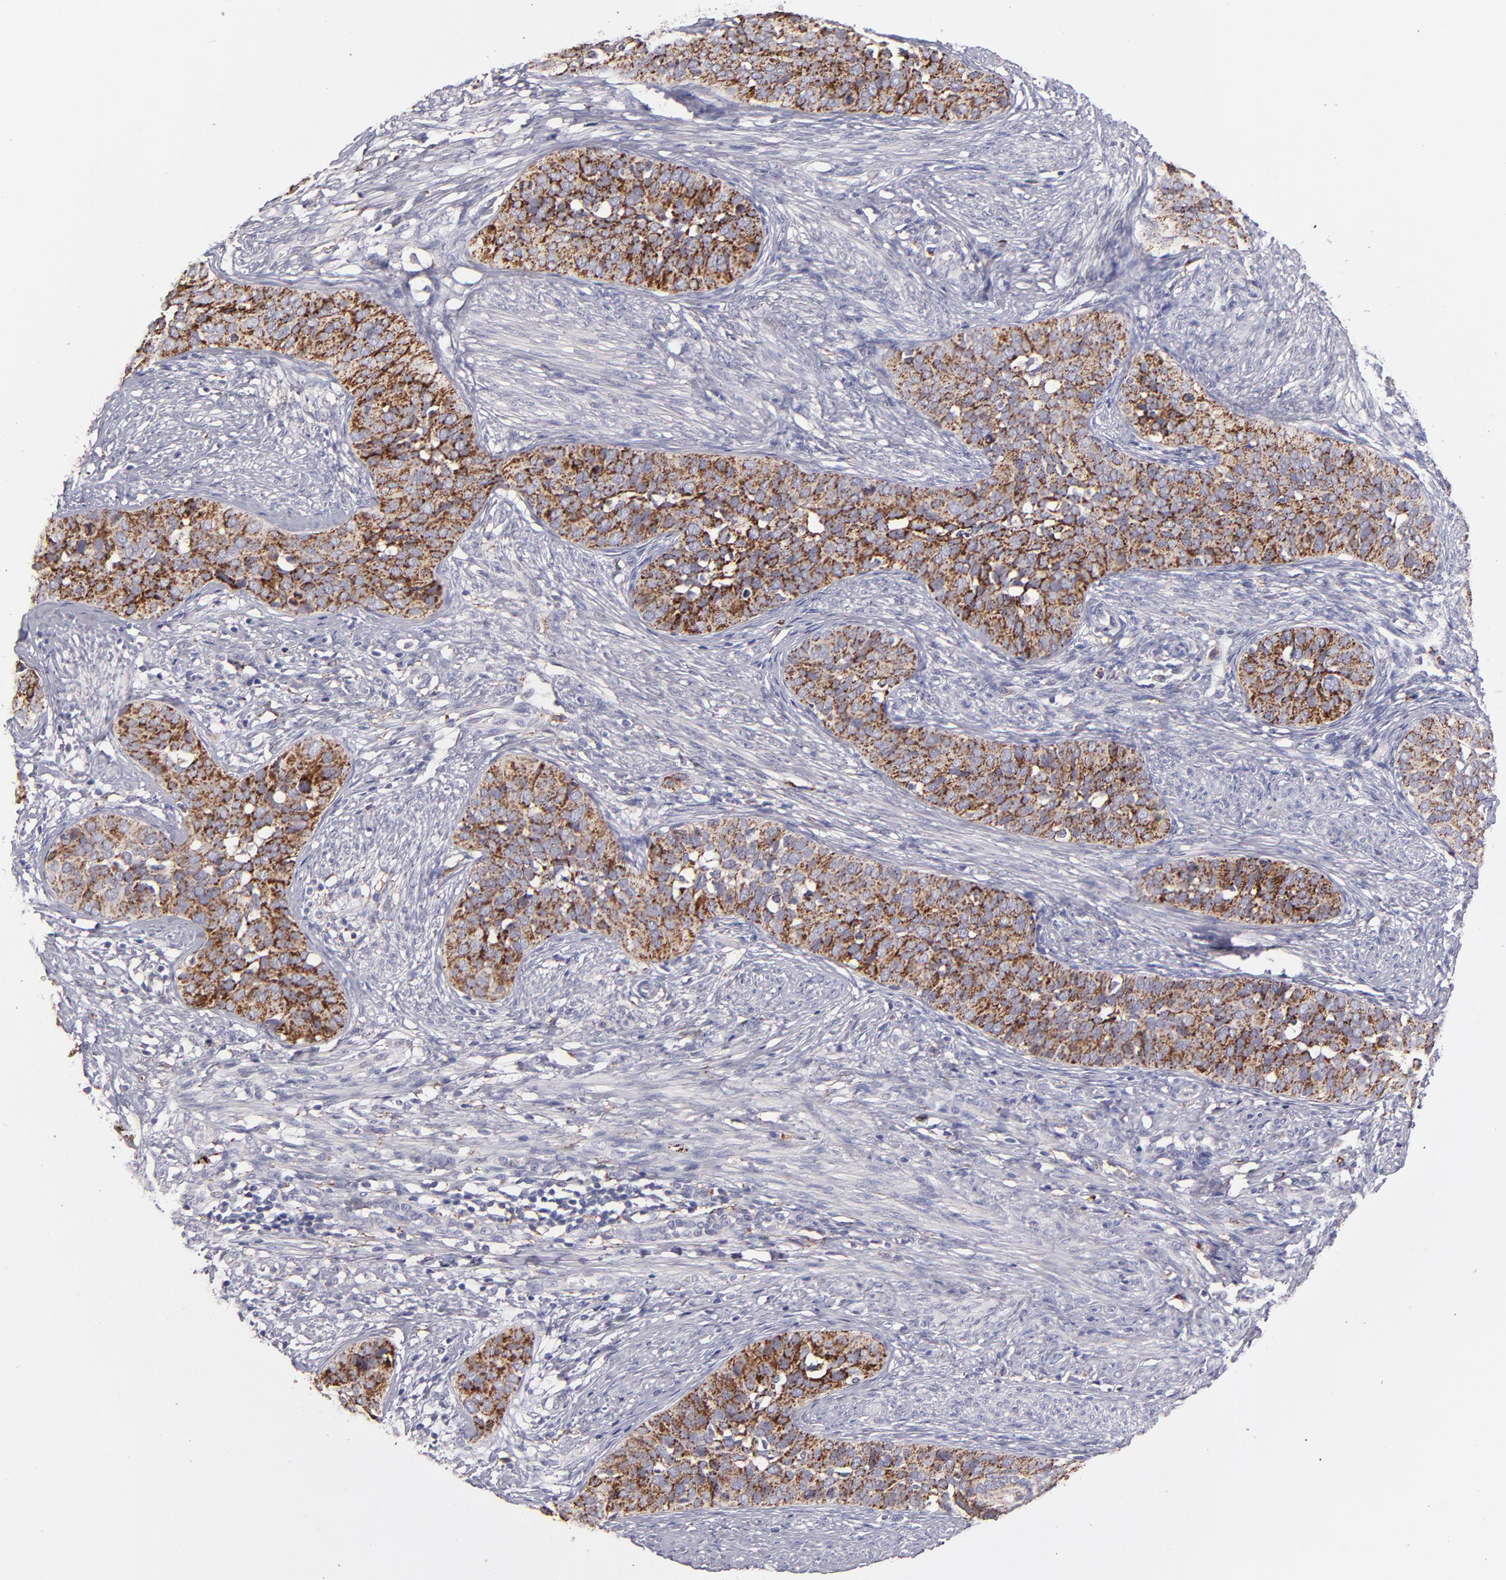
{"staining": {"intensity": "strong", "quantity": ">75%", "location": "cytoplasmic/membranous"}, "tissue": "cervical cancer", "cell_type": "Tumor cells", "image_type": "cancer", "snomed": [{"axis": "morphology", "description": "Squamous cell carcinoma, NOS"}, {"axis": "topography", "description": "Cervix"}], "caption": "A high-resolution photomicrograph shows immunohistochemistry (IHC) staining of cervical cancer, which displays strong cytoplasmic/membranous positivity in approximately >75% of tumor cells.", "gene": "GLDC", "patient": {"sex": "female", "age": 31}}